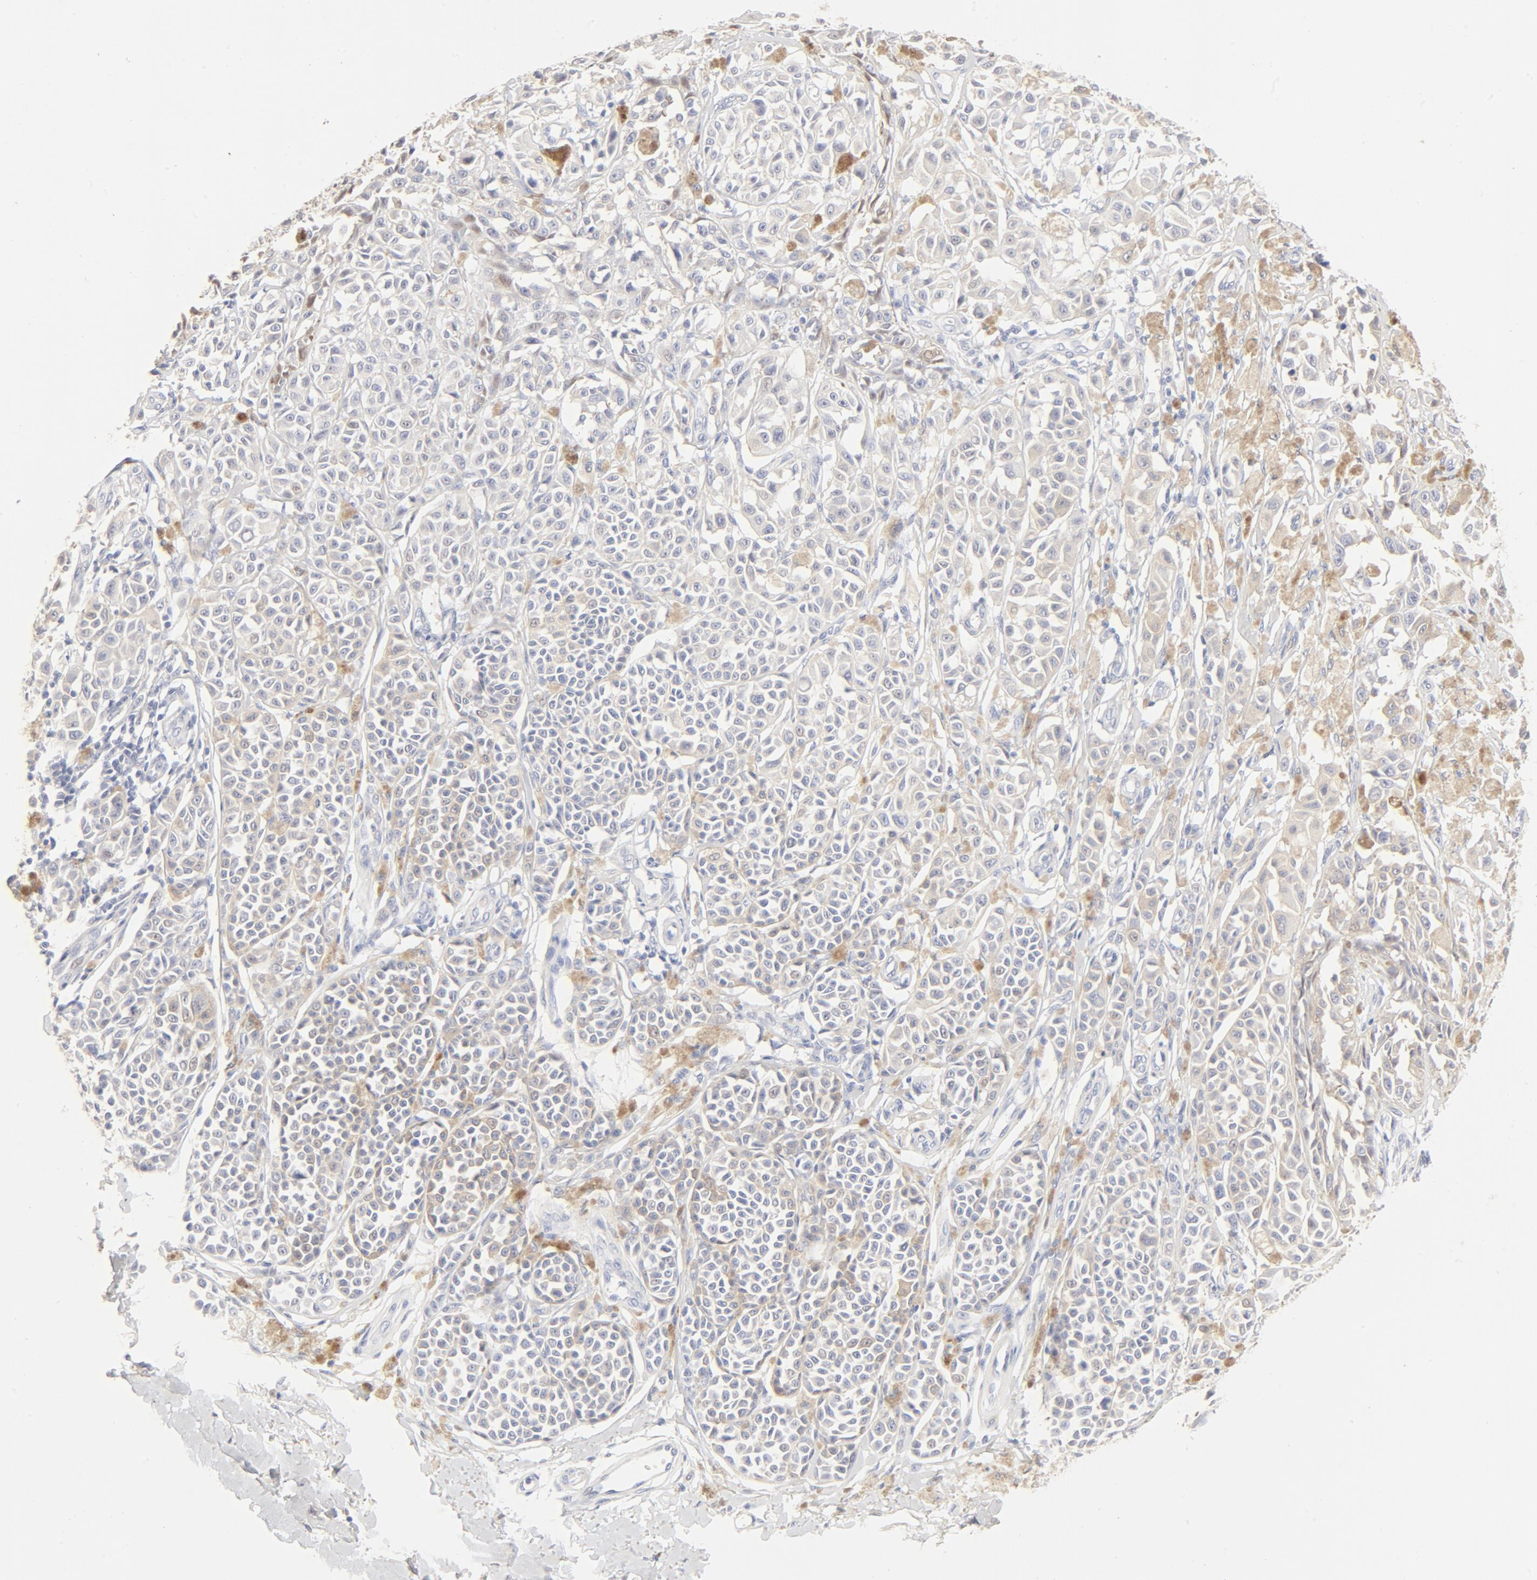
{"staining": {"intensity": "weak", "quantity": "25%-75%", "location": "cytoplasmic/membranous"}, "tissue": "melanoma", "cell_type": "Tumor cells", "image_type": "cancer", "snomed": [{"axis": "morphology", "description": "Malignant melanoma, NOS"}, {"axis": "topography", "description": "Skin"}], "caption": "Human malignant melanoma stained for a protein (brown) shows weak cytoplasmic/membranous positive staining in approximately 25%-75% of tumor cells.", "gene": "FCGBP", "patient": {"sex": "female", "age": 38}}